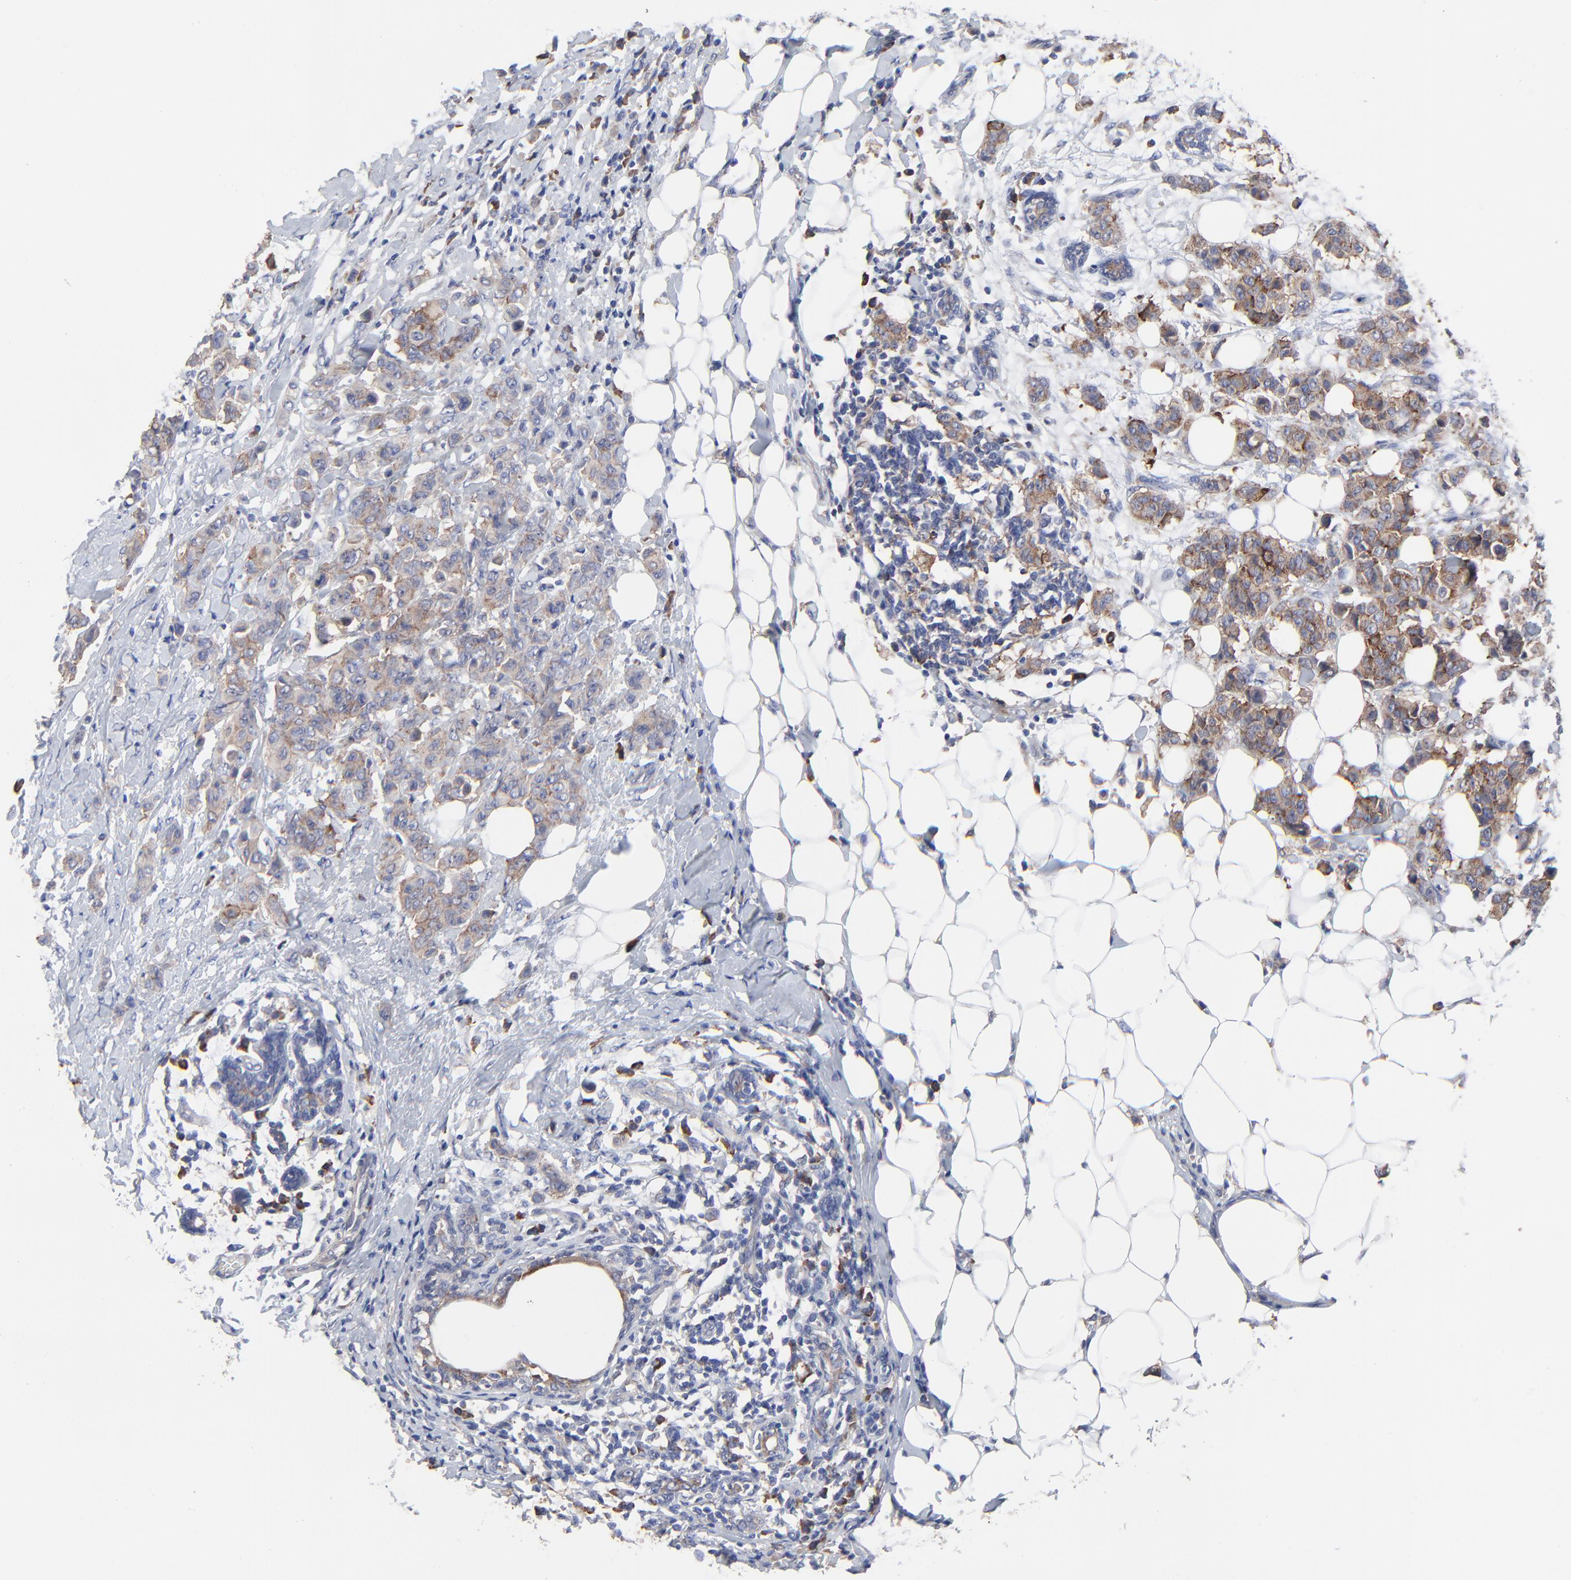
{"staining": {"intensity": "moderate", "quantity": ">75%", "location": "cytoplasmic/membranous"}, "tissue": "breast cancer", "cell_type": "Tumor cells", "image_type": "cancer", "snomed": [{"axis": "morphology", "description": "Duct carcinoma"}, {"axis": "topography", "description": "Breast"}], "caption": "Tumor cells display medium levels of moderate cytoplasmic/membranous positivity in about >75% of cells in breast cancer (infiltrating ductal carcinoma).", "gene": "PPFIBP2", "patient": {"sex": "female", "age": 40}}